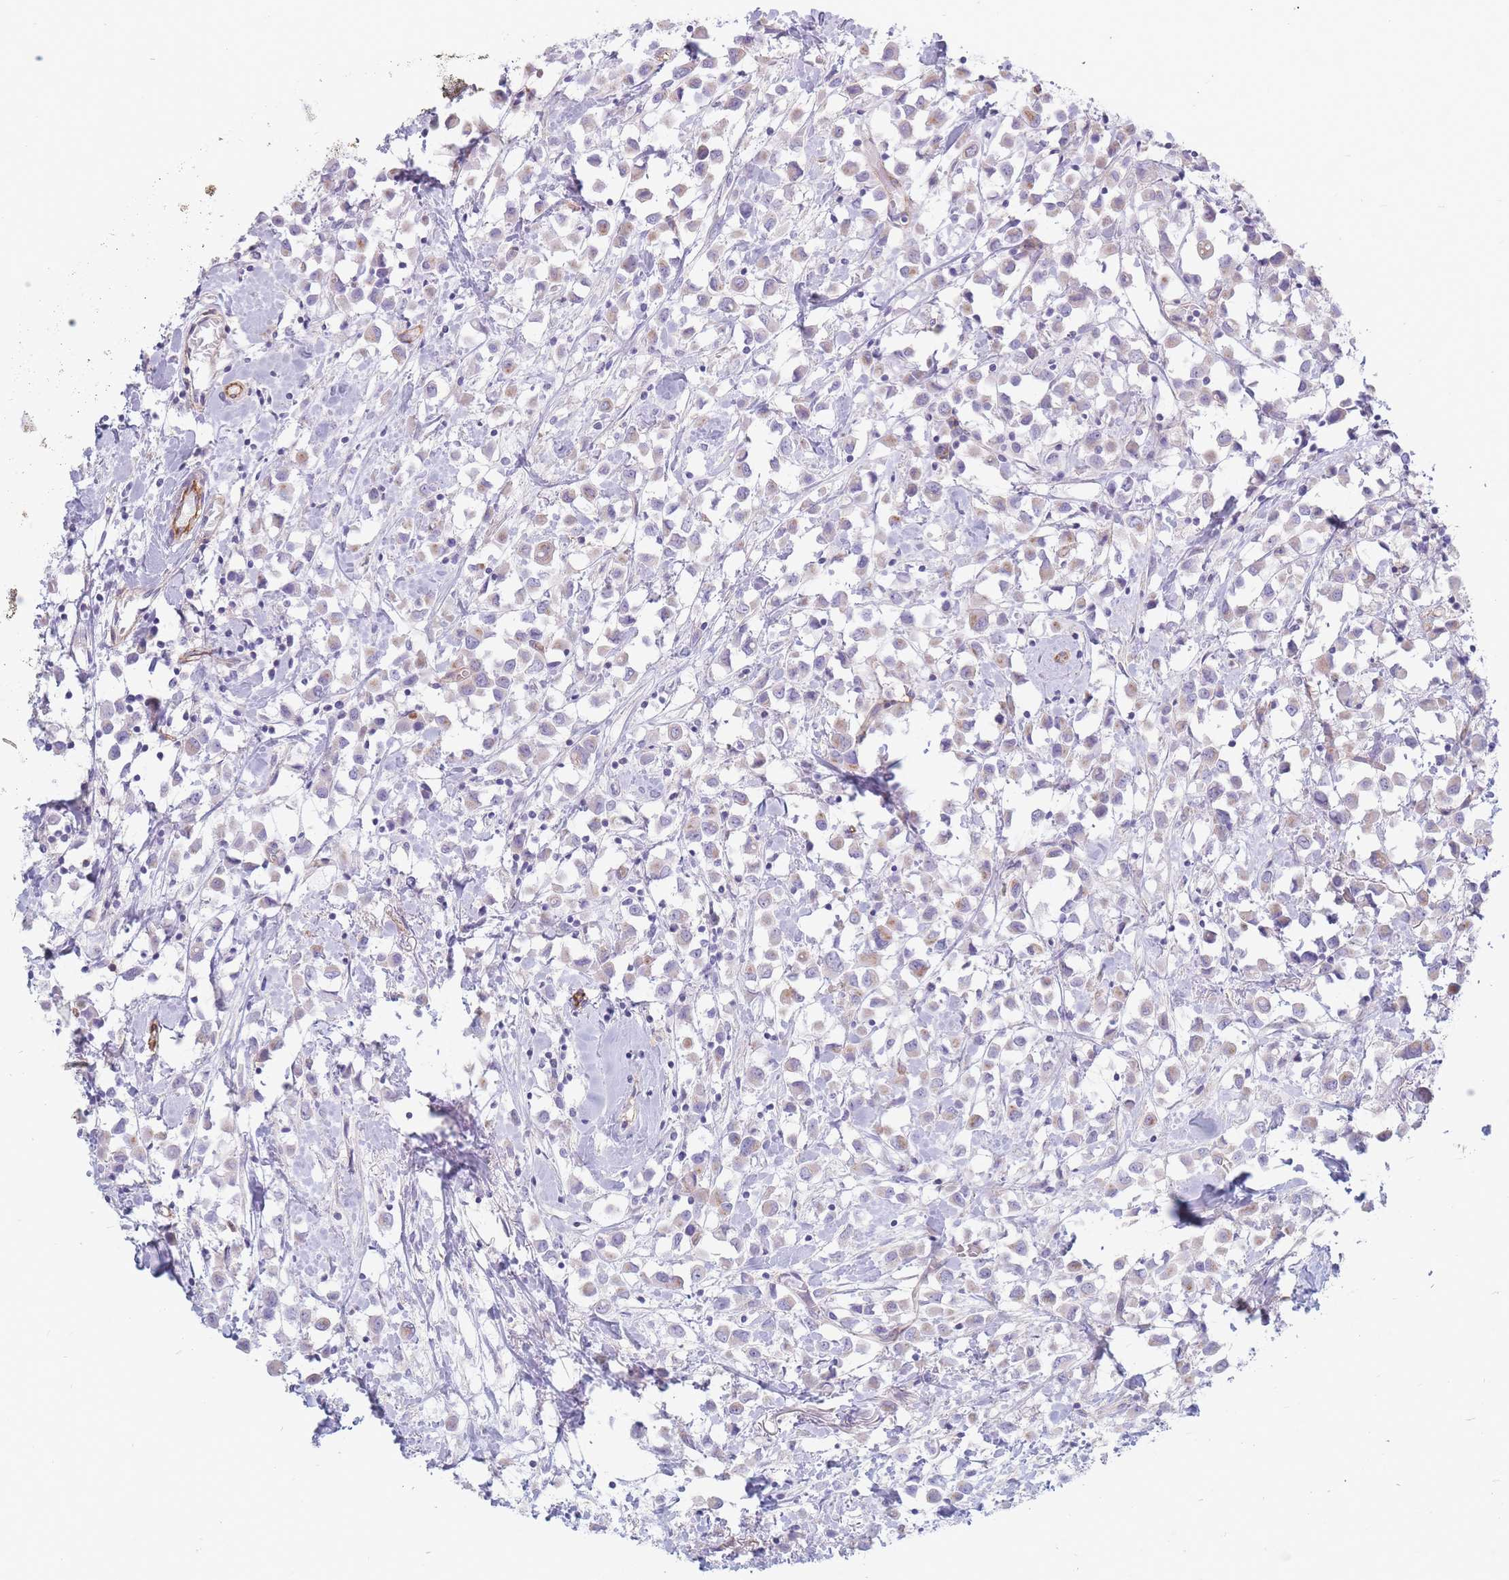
{"staining": {"intensity": "weak", "quantity": "<25%", "location": "cytoplasmic/membranous"}, "tissue": "breast cancer", "cell_type": "Tumor cells", "image_type": "cancer", "snomed": [{"axis": "morphology", "description": "Duct carcinoma"}, {"axis": "topography", "description": "Breast"}], "caption": "An immunohistochemistry photomicrograph of breast cancer (invasive ductal carcinoma) is shown. There is no staining in tumor cells of breast cancer (invasive ductal carcinoma).", "gene": "PLPP1", "patient": {"sex": "female", "age": 61}}